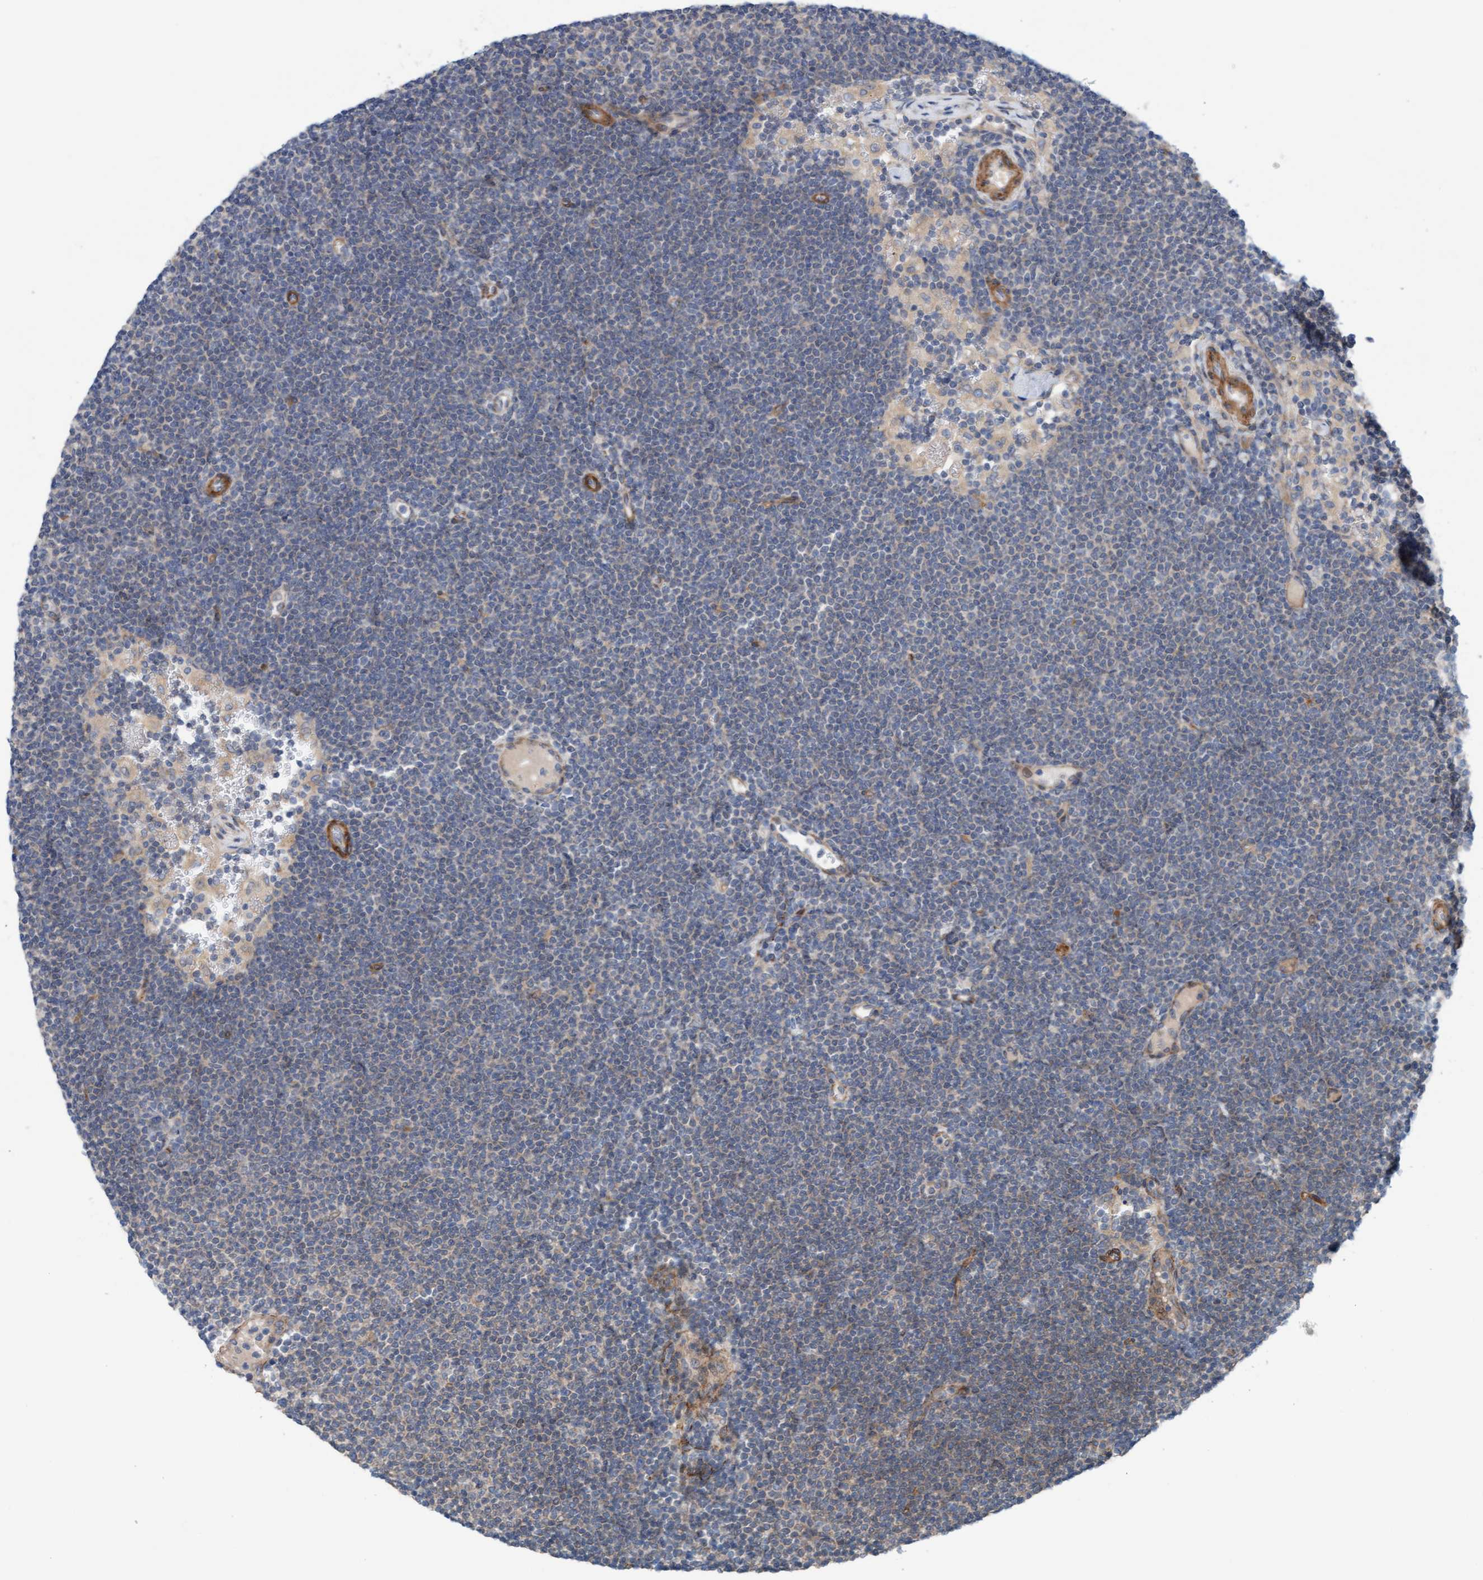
{"staining": {"intensity": "weak", "quantity": "<25%", "location": "cytoplasmic/membranous"}, "tissue": "lymphoma", "cell_type": "Tumor cells", "image_type": "cancer", "snomed": [{"axis": "morphology", "description": "Malignant lymphoma, non-Hodgkin's type, Low grade"}, {"axis": "topography", "description": "Lymph node"}], "caption": "Immunohistochemistry (IHC) image of human malignant lymphoma, non-Hodgkin's type (low-grade) stained for a protein (brown), which exhibits no positivity in tumor cells.", "gene": "CDK5RAP3", "patient": {"sex": "female", "age": 53}}